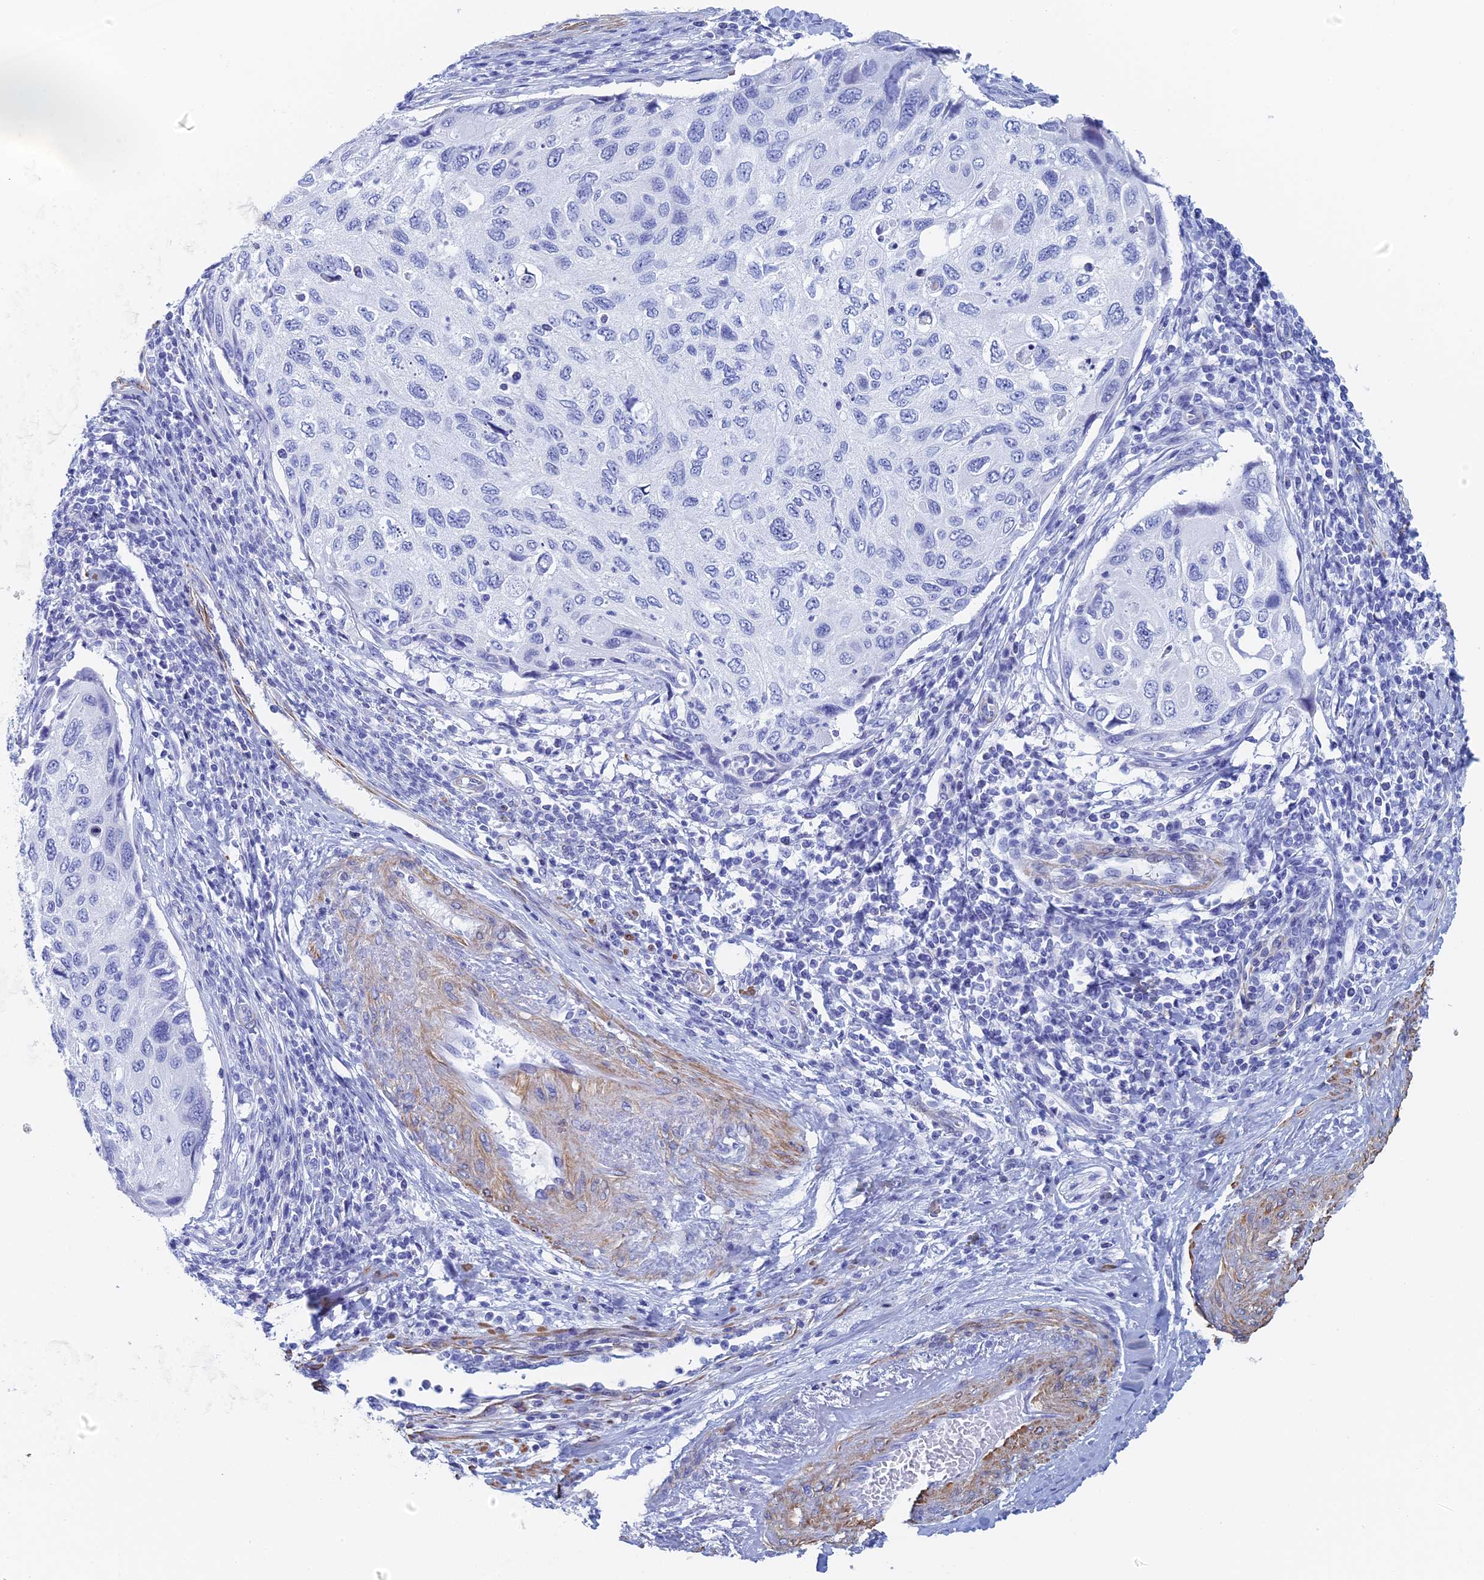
{"staining": {"intensity": "negative", "quantity": "none", "location": "none"}, "tissue": "cervical cancer", "cell_type": "Tumor cells", "image_type": "cancer", "snomed": [{"axis": "morphology", "description": "Squamous cell carcinoma, NOS"}, {"axis": "topography", "description": "Cervix"}], "caption": "Immunohistochemistry (IHC) histopathology image of cervical cancer stained for a protein (brown), which displays no expression in tumor cells. Nuclei are stained in blue.", "gene": "KCNK18", "patient": {"sex": "female", "age": 70}}